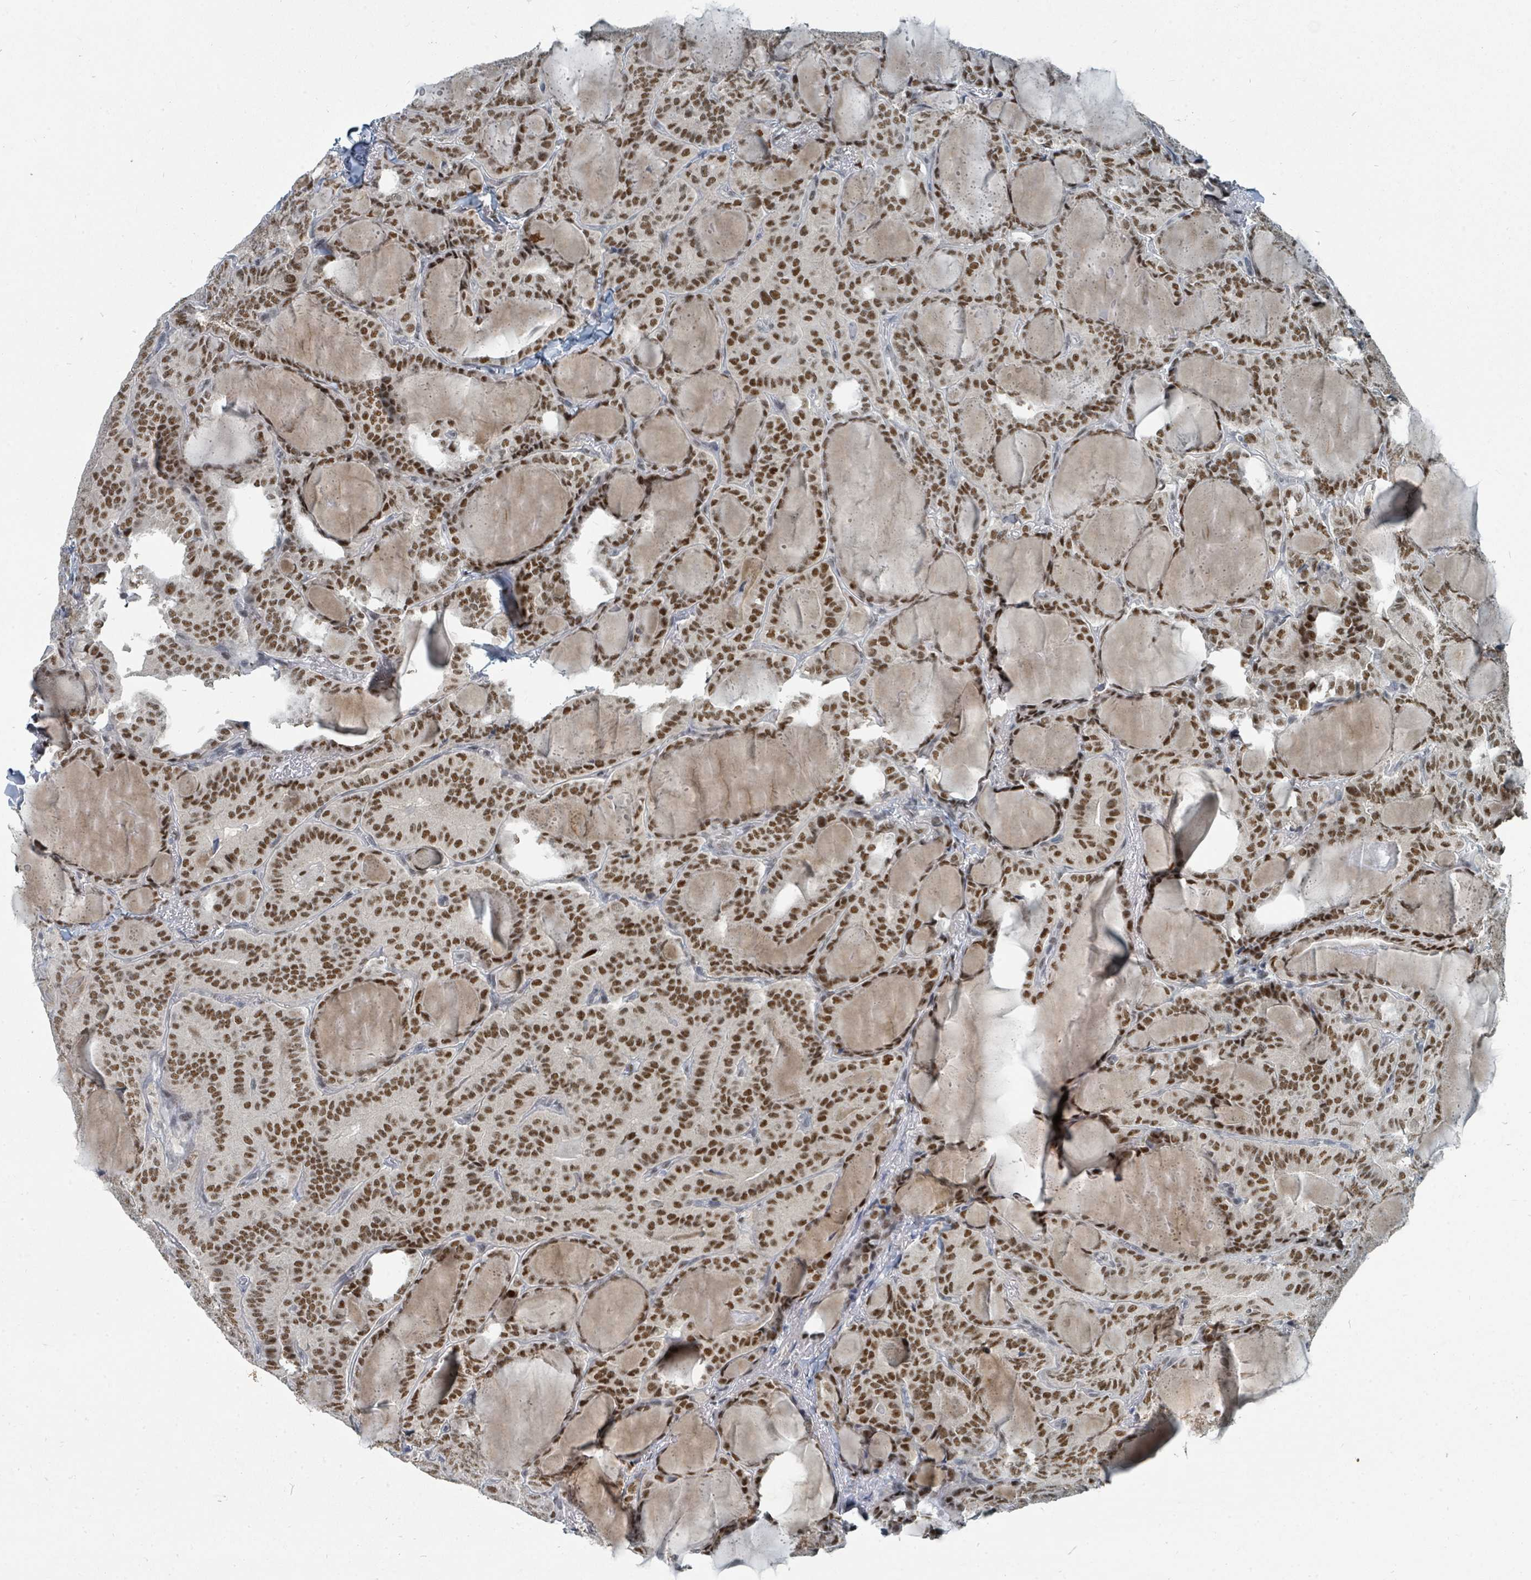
{"staining": {"intensity": "strong", "quantity": ">75%", "location": "nuclear"}, "tissue": "thyroid cancer", "cell_type": "Tumor cells", "image_type": "cancer", "snomed": [{"axis": "morphology", "description": "Papillary adenocarcinoma, NOS"}, {"axis": "topography", "description": "Thyroid gland"}], "caption": "A high-resolution image shows immunohistochemistry staining of thyroid cancer (papillary adenocarcinoma), which demonstrates strong nuclear expression in approximately >75% of tumor cells.", "gene": "UCK1", "patient": {"sex": "female", "age": 68}}